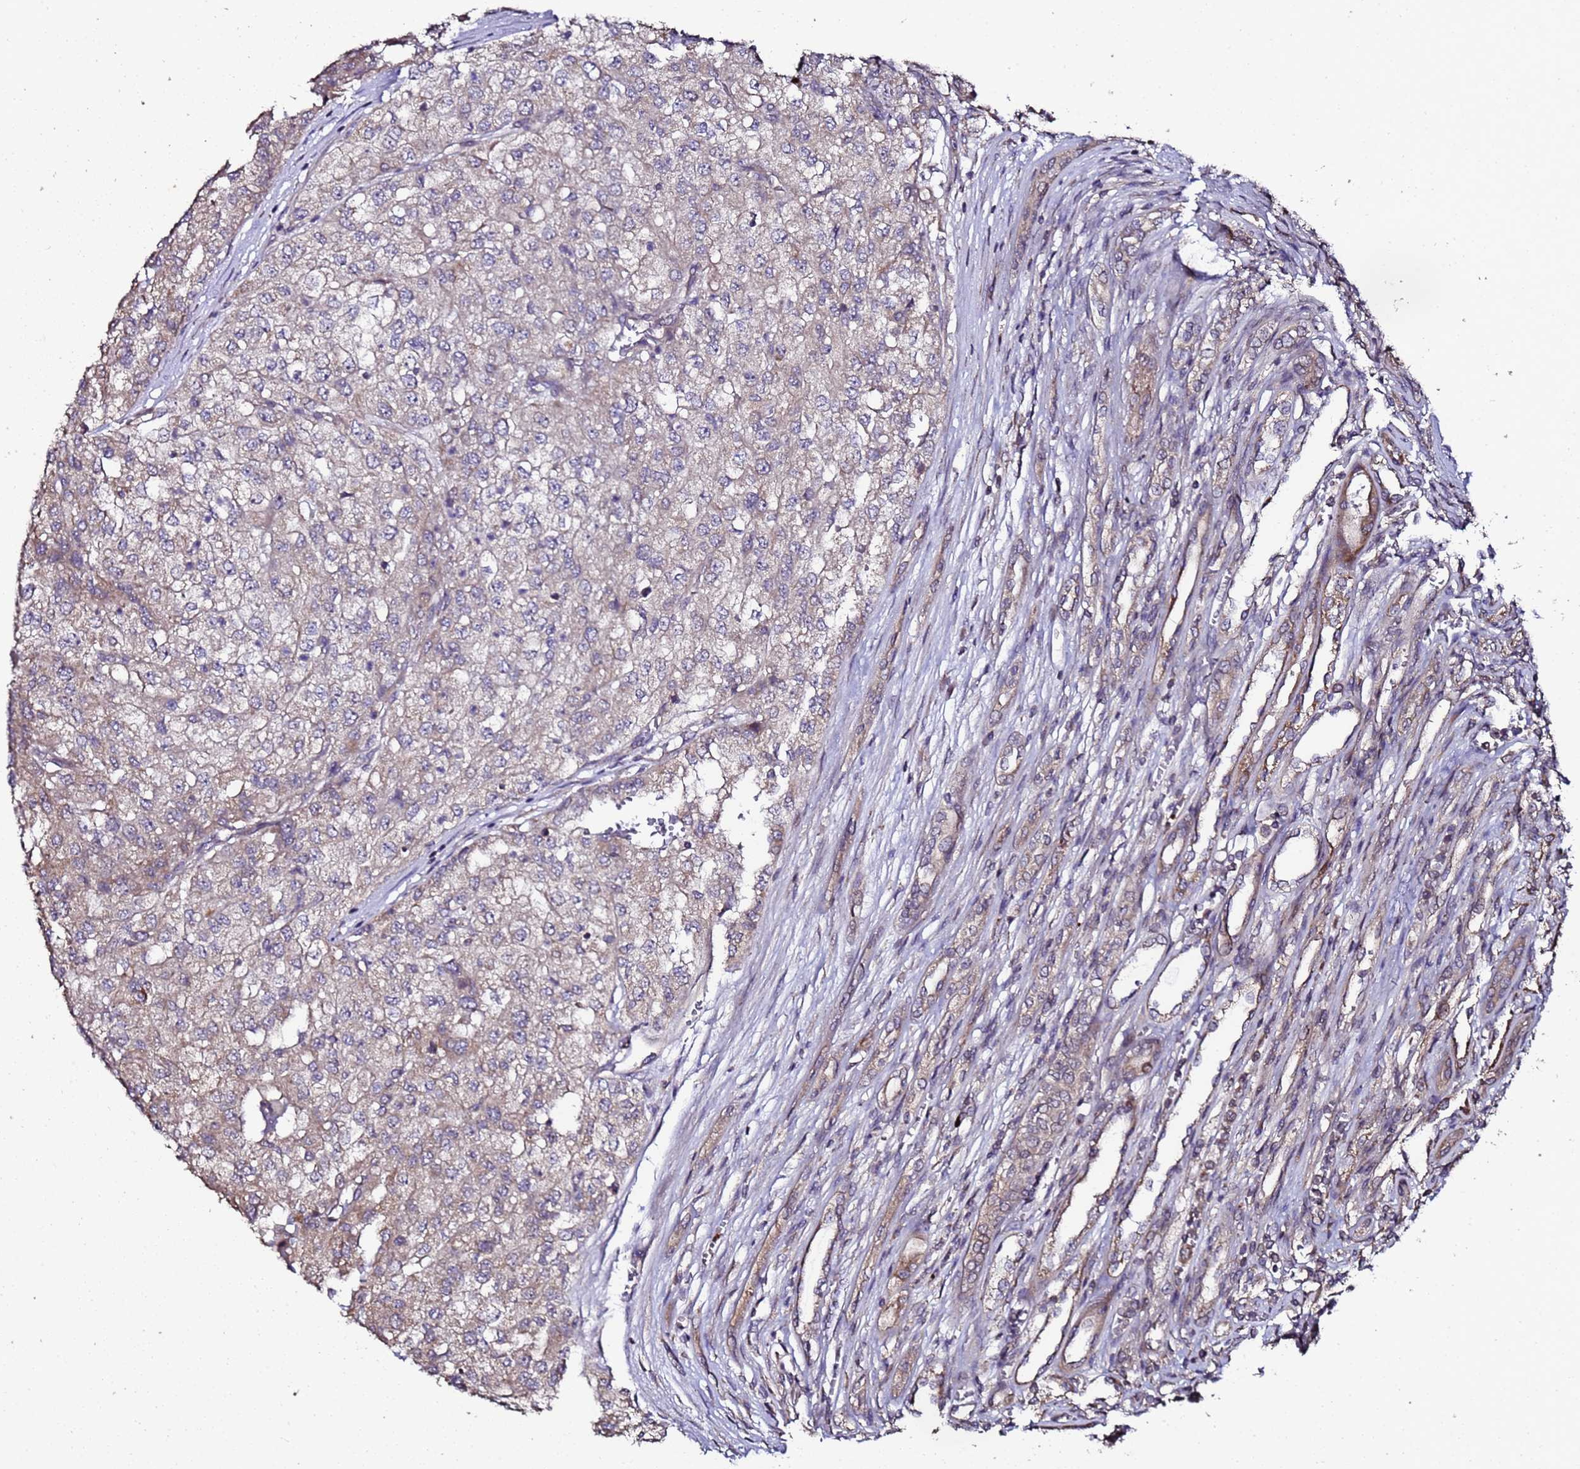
{"staining": {"intensity": "weak", "quantity": "<25%", "location": "cytoplasmic/membranous"}, "tissue": "renal cancer", "cell_type": "Tumor cells", "image_type": "cancer", "snomed": [{"axis": "morphology", "description": "Adenocarcinoma, NOS"}, {"axis": "topography", "description": "Kidney"}], "caption": "Renal cancer (adenocarcinoma) was stained to show a protein in brown. There is no significant expression in tumor cells. Brightfield microscopy of immunohistochemistry (IHC) stained with DAB (brown) and hematoxylin (blue), captured at high magnification.", "gene": "PRODH", "patient": {"sex": "female", "age": 54}}